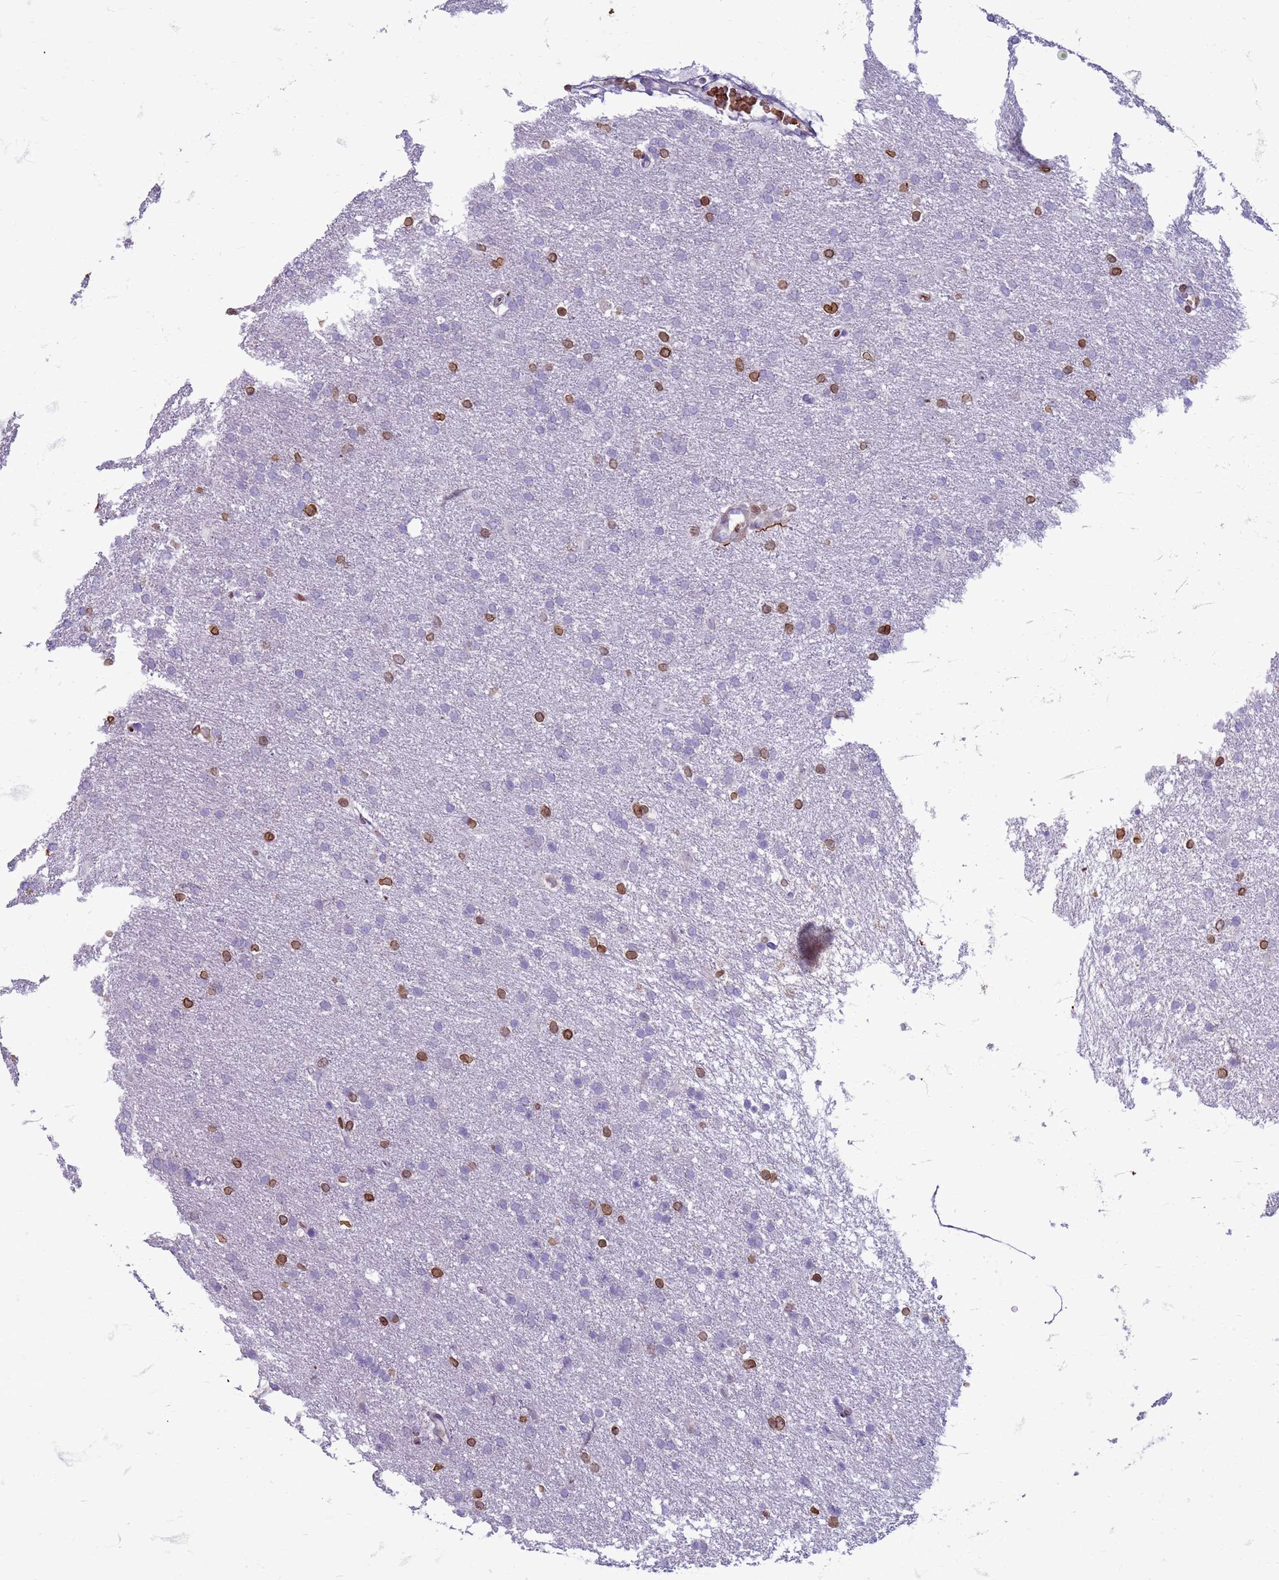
{"staining": {"intensity": "moderate", "quantity": "<25%", "location": "cytoplasmic/membranous,nuclear"}, "tissue": "glioma", "cell_type": "Tumor cells", "image_type": "cancer", "snomed": [{"axis": "morphology", "description": "Glioma, malignant, High grade"}, {"axis": "topography", "description": "Brain"}], "caption": "This is a photomicrograph of IHC staining of high-grade glioma (malignant), which shows moderate expression in the cytoplasmic/membranous and nuclear of tumor cells.", "gene": "METTL25B", "patient": {"sex": "male", "age": 72}}